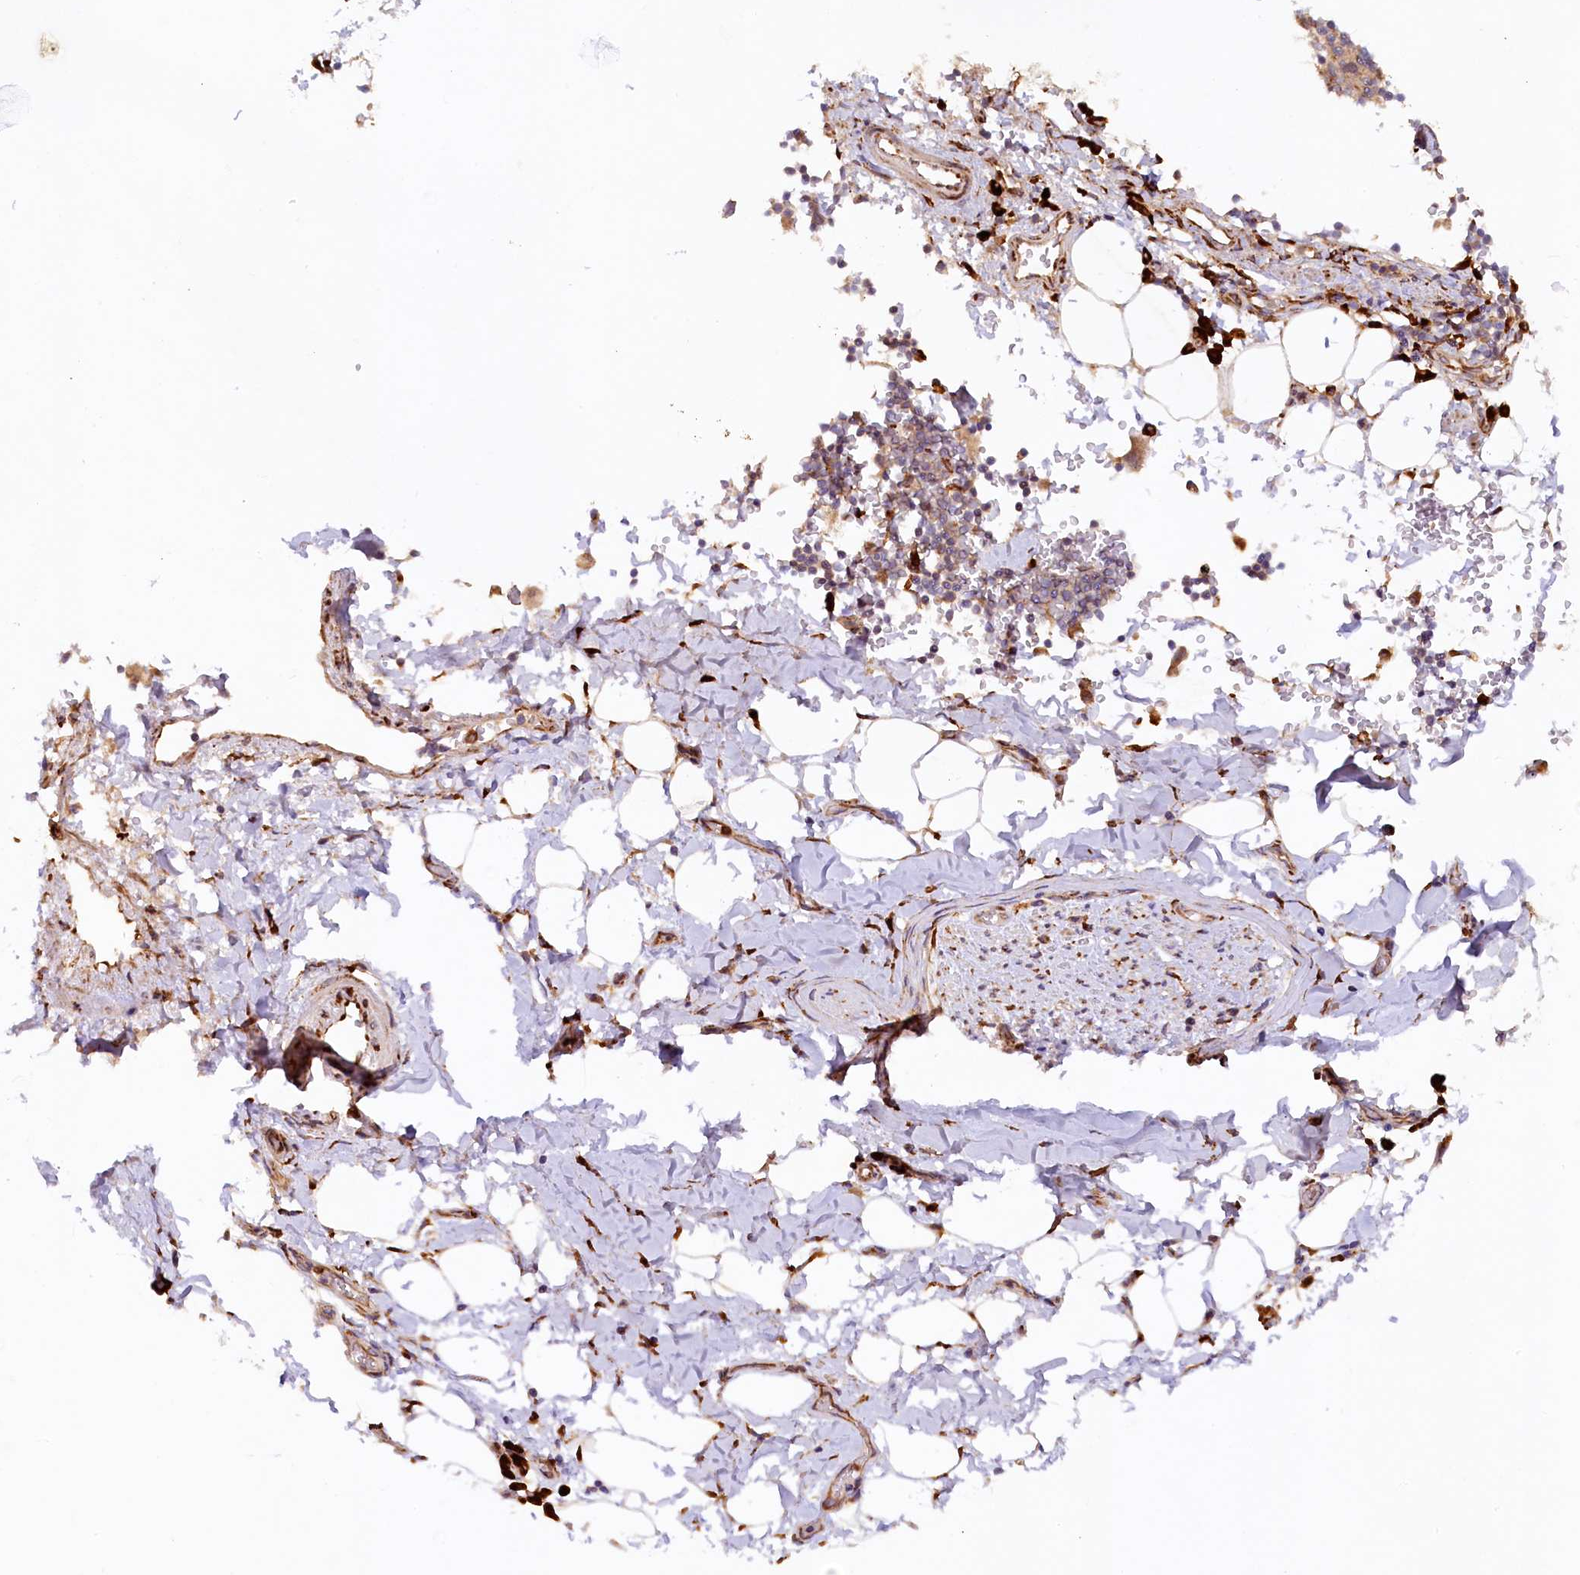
{"staining": {"intensity": "weak", "quantity": "25%-75%", "location": "cytoplasmic/membranous"}, "tissue": "adipose tissue", "cell_type": "Adipocytes", "image_type": "normal", "snomed": [{"axis": "morphology", "description": "Normal tissue, NOS"}, {"axis": "topography", "description": "Lymph node"}, {"axis": "topography", "description": "Cartilage tissue"}, {"axis": "topography", "description": "Bronchus"}], "caption": "Normal adipose tissue was stained to show a protein in brown. There is low levels of weak cytoplasmic/membranous staining in about 25%-75% of adipocytes.", "gene": "SSC5D", "patient": {"sex": "male", "age": 63}}